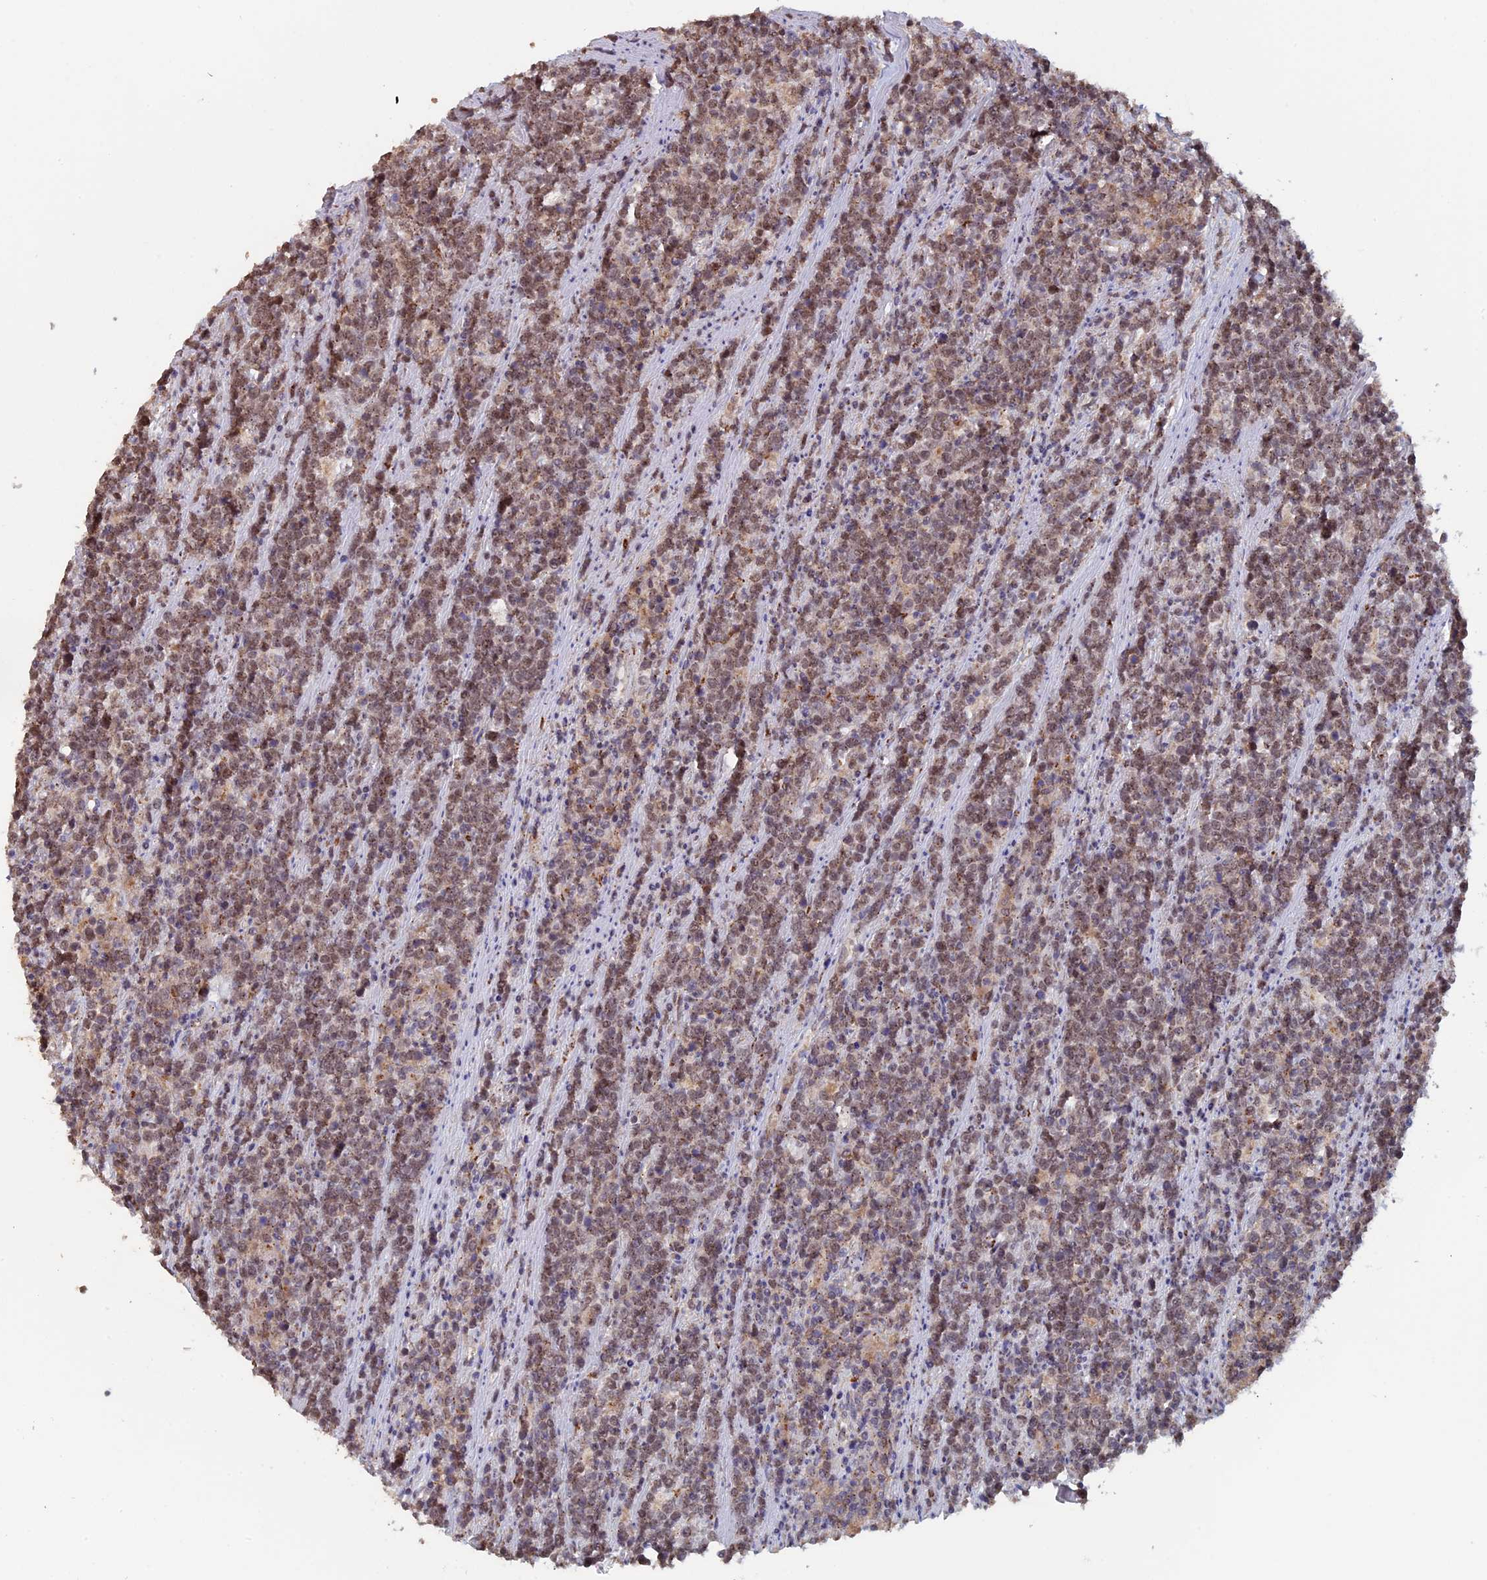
{"staining": {"intensity": "moderate", "quantity": "25%-75%", "location": "nuclear"}, "tissue": "lymphoma", "cell_type": "Tumor cells", "image_type": "cancer", "snomed": [{"axis": "morphology", "description": "Malignant lymphoma, non-Hodgkin's type, High grade"}, {"axis": "topography", "description": "Small intestine"}], "caption": "Human lymphoma stained with a protein marker reveals moderate staining in tumor cells.", "gene": "PIGQ", "patient": {"sex": "male", "age": 8}}